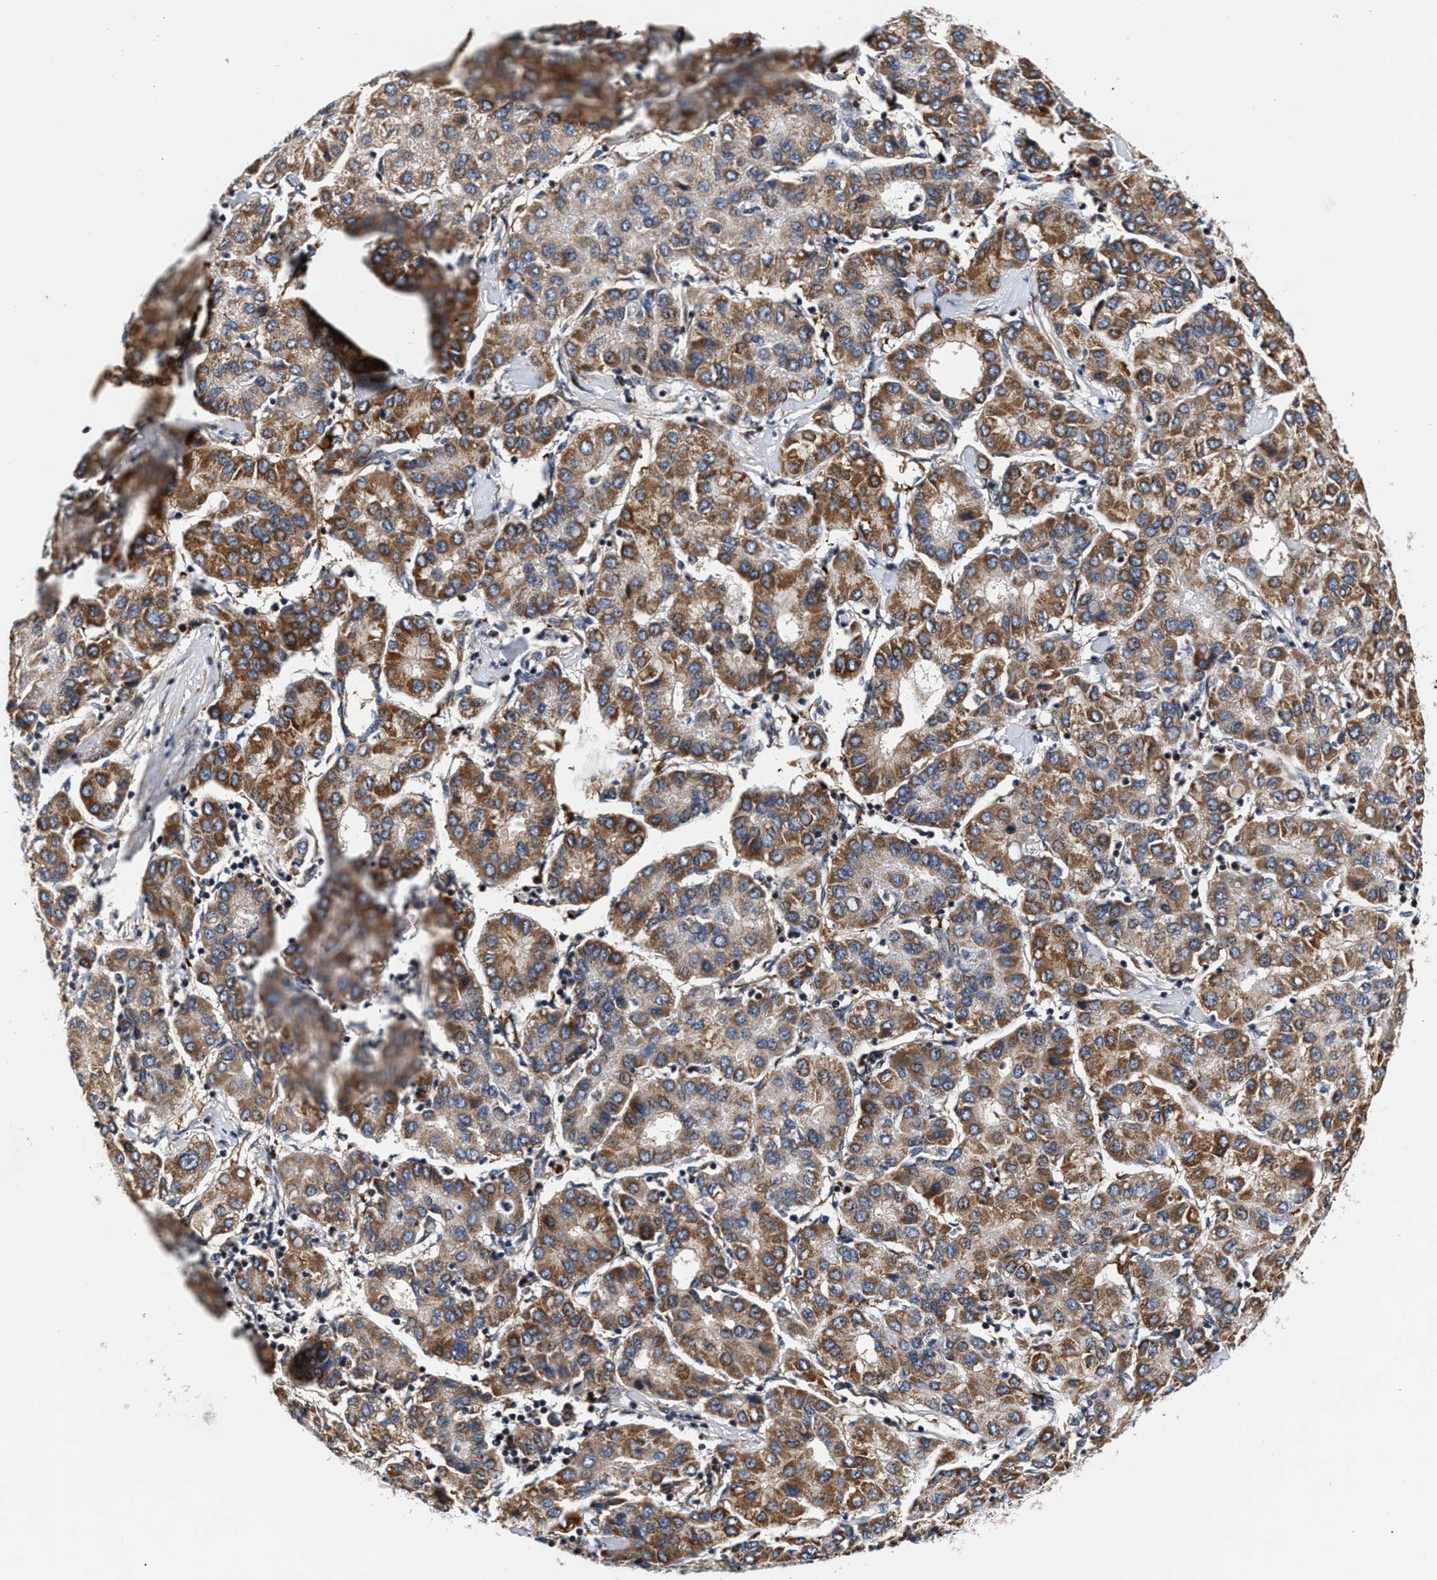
{"staining": {"intensity": "moderate", "quantity": ">75%", "location": "cytoplasmic/membranous"}, "tissue": "liver cancer", "cell_type": "Tumor cells", "image_type": "cancer", "snomed": [{"axis": "morphology", "description": "Carcinoma, Hepatocellular, NOS"}, {"axis": "topography", "description": "Liver"}], "caption": "Immunohistochemistry (DAB) staining of human liver hepatocellular carcinoma reveals moderate cytoplasmic/membranous protein positivity in about >75% of tumor cells.", "gene": "SGK1", "patient": {"sex": "male", "age": 65}}